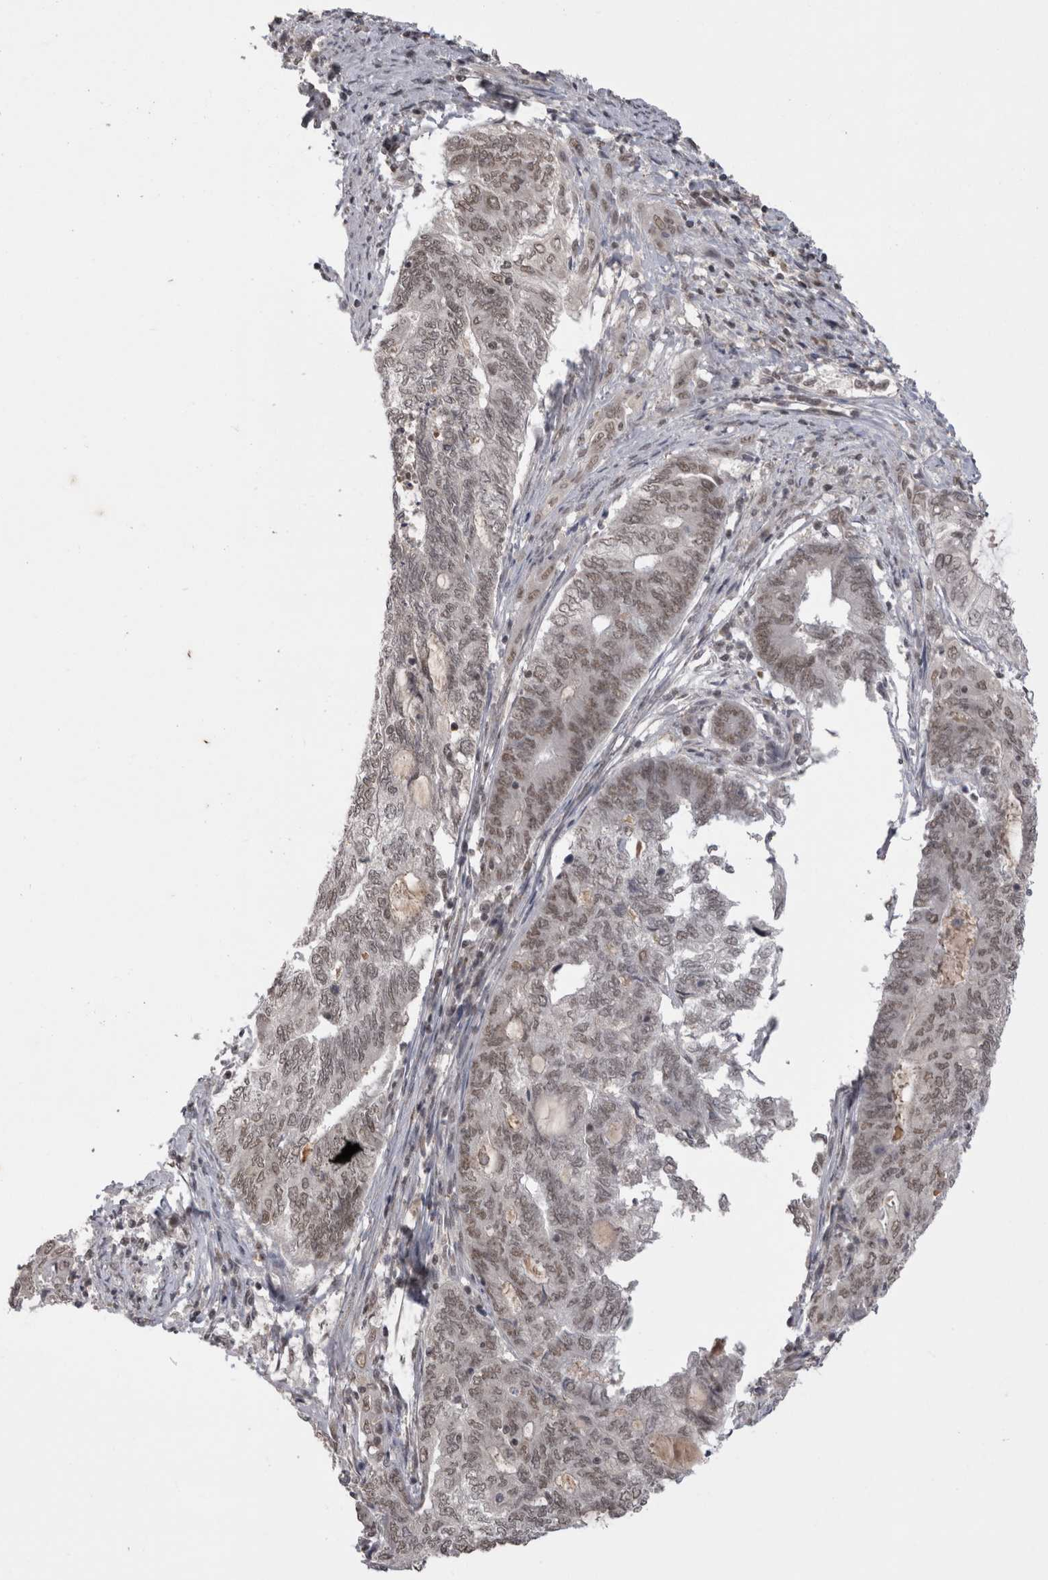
{"staining": {"intensity": "weak", "quantity": ">75%", "location": "nuclear"}, "tissue": "endometrial cancer", "cell_type": "Tumor cells", "image_type": "cancer", "snomed": [{"axis": "morphology", "description": "Adenocarcinoma, NOS"}, {"axis": "topography", "description": "Uterus"}, {"axis": "topography", "description": "Endometrium"}], "caption": "Endometrial cancer (adenocarcinoma) stained with DAB immunohistochemistry exhibits low levels of weak nuclear positivity in approximately >75% of tumor cells.", "gene": "DAXX", "patient": {"sex": "female", "age": 70}}